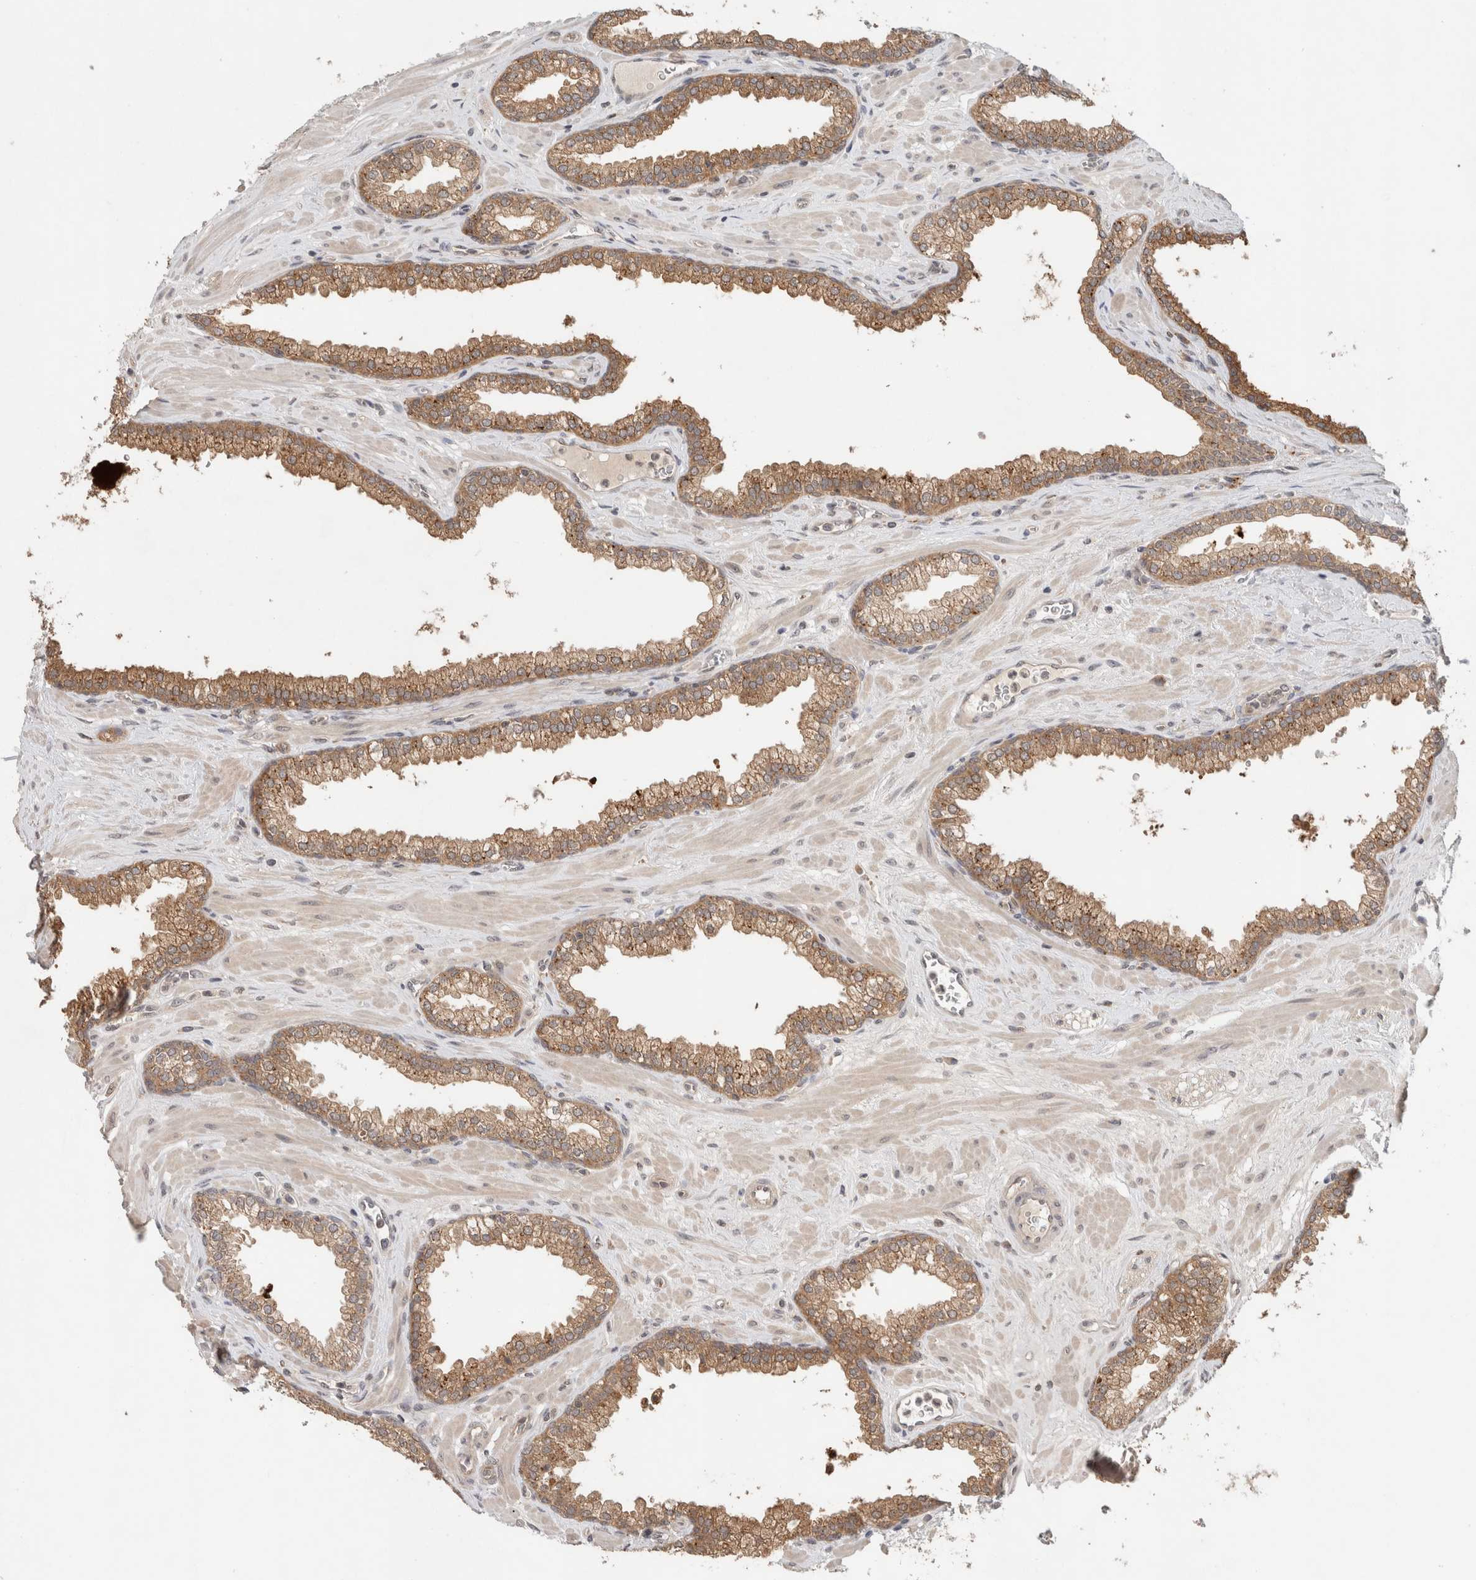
{"staining": {"intensity": "moderate", "quantity": ">75%", "location": "cytoplasmic/membranous"}, "tissue": "prostate", "cell_type": "Glandular cells", "image_type": "normal", "snomed": [{"axis": "morphology", "description": "Normal tissue, NOS"}, {"axis": "morphology", "description": "Urothelial carcinoma, Low grade"}, {"axis": "topography", "description": "Urinary bladder"}, {"axis": "topography", "description": "Prostate"}], "caption": "The micrograph shows a brown stain indicating the presence of a protein in the cytoplasmic/membranous of glandular cells in prostate.", "gene": "SGK1", "patient": {"sex": "male", "age": 60}}